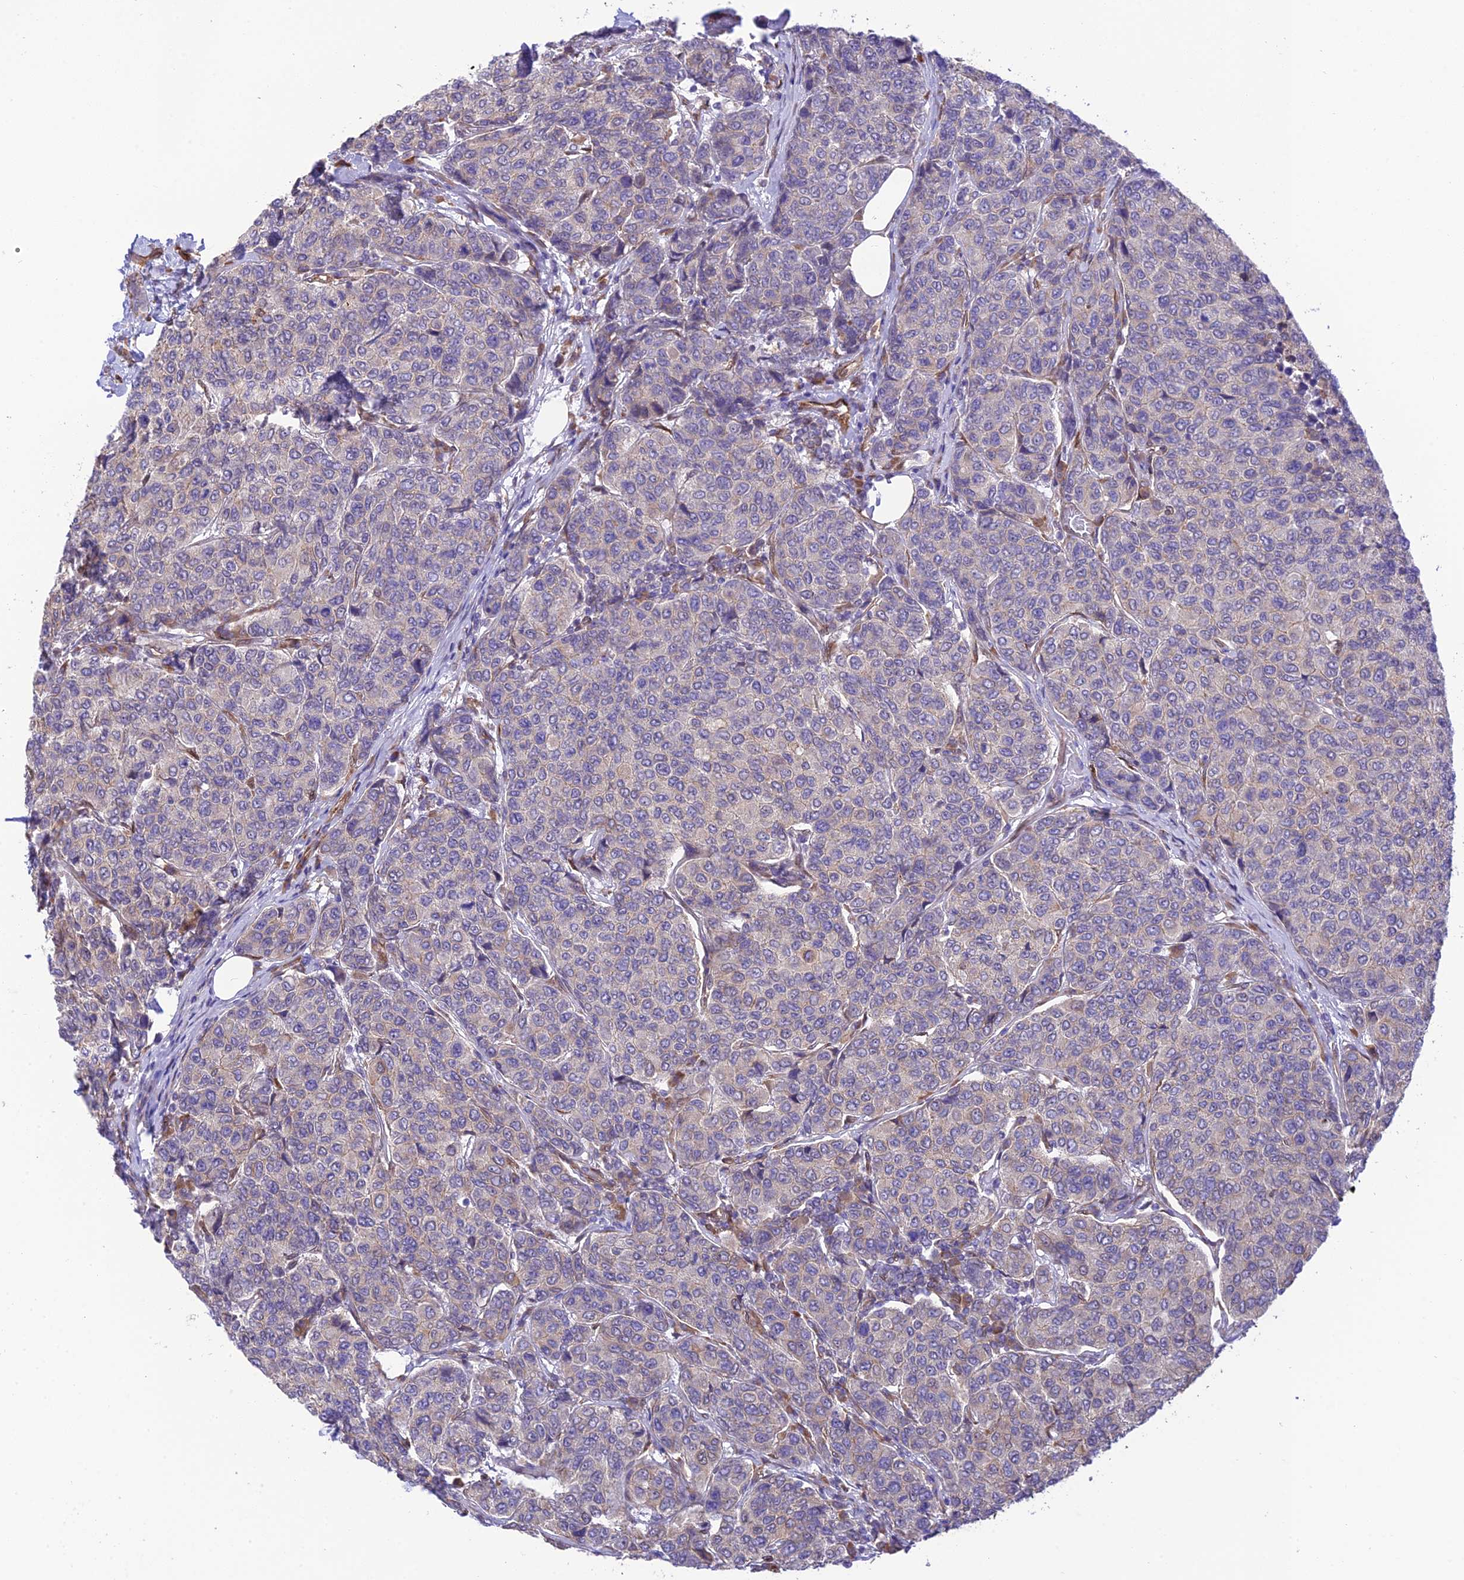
{"staining": {"intensity": "negative", "quantity": "none", "location": "none"}, "tissue": "breast cancer", "cell_type": "Tumor cells", "image_type": "cancer", "snomed": [{"axis": "morphology", "description": "Duct carcinoma"}, {"axis": "topography", "description": "Breast"}], "caption": "Tumor cells show no significant protein positivity in breast invasive ductal carcinoma.", "gene": "EXOC3L4", "patient": {"sex": "female", "age": 55}}